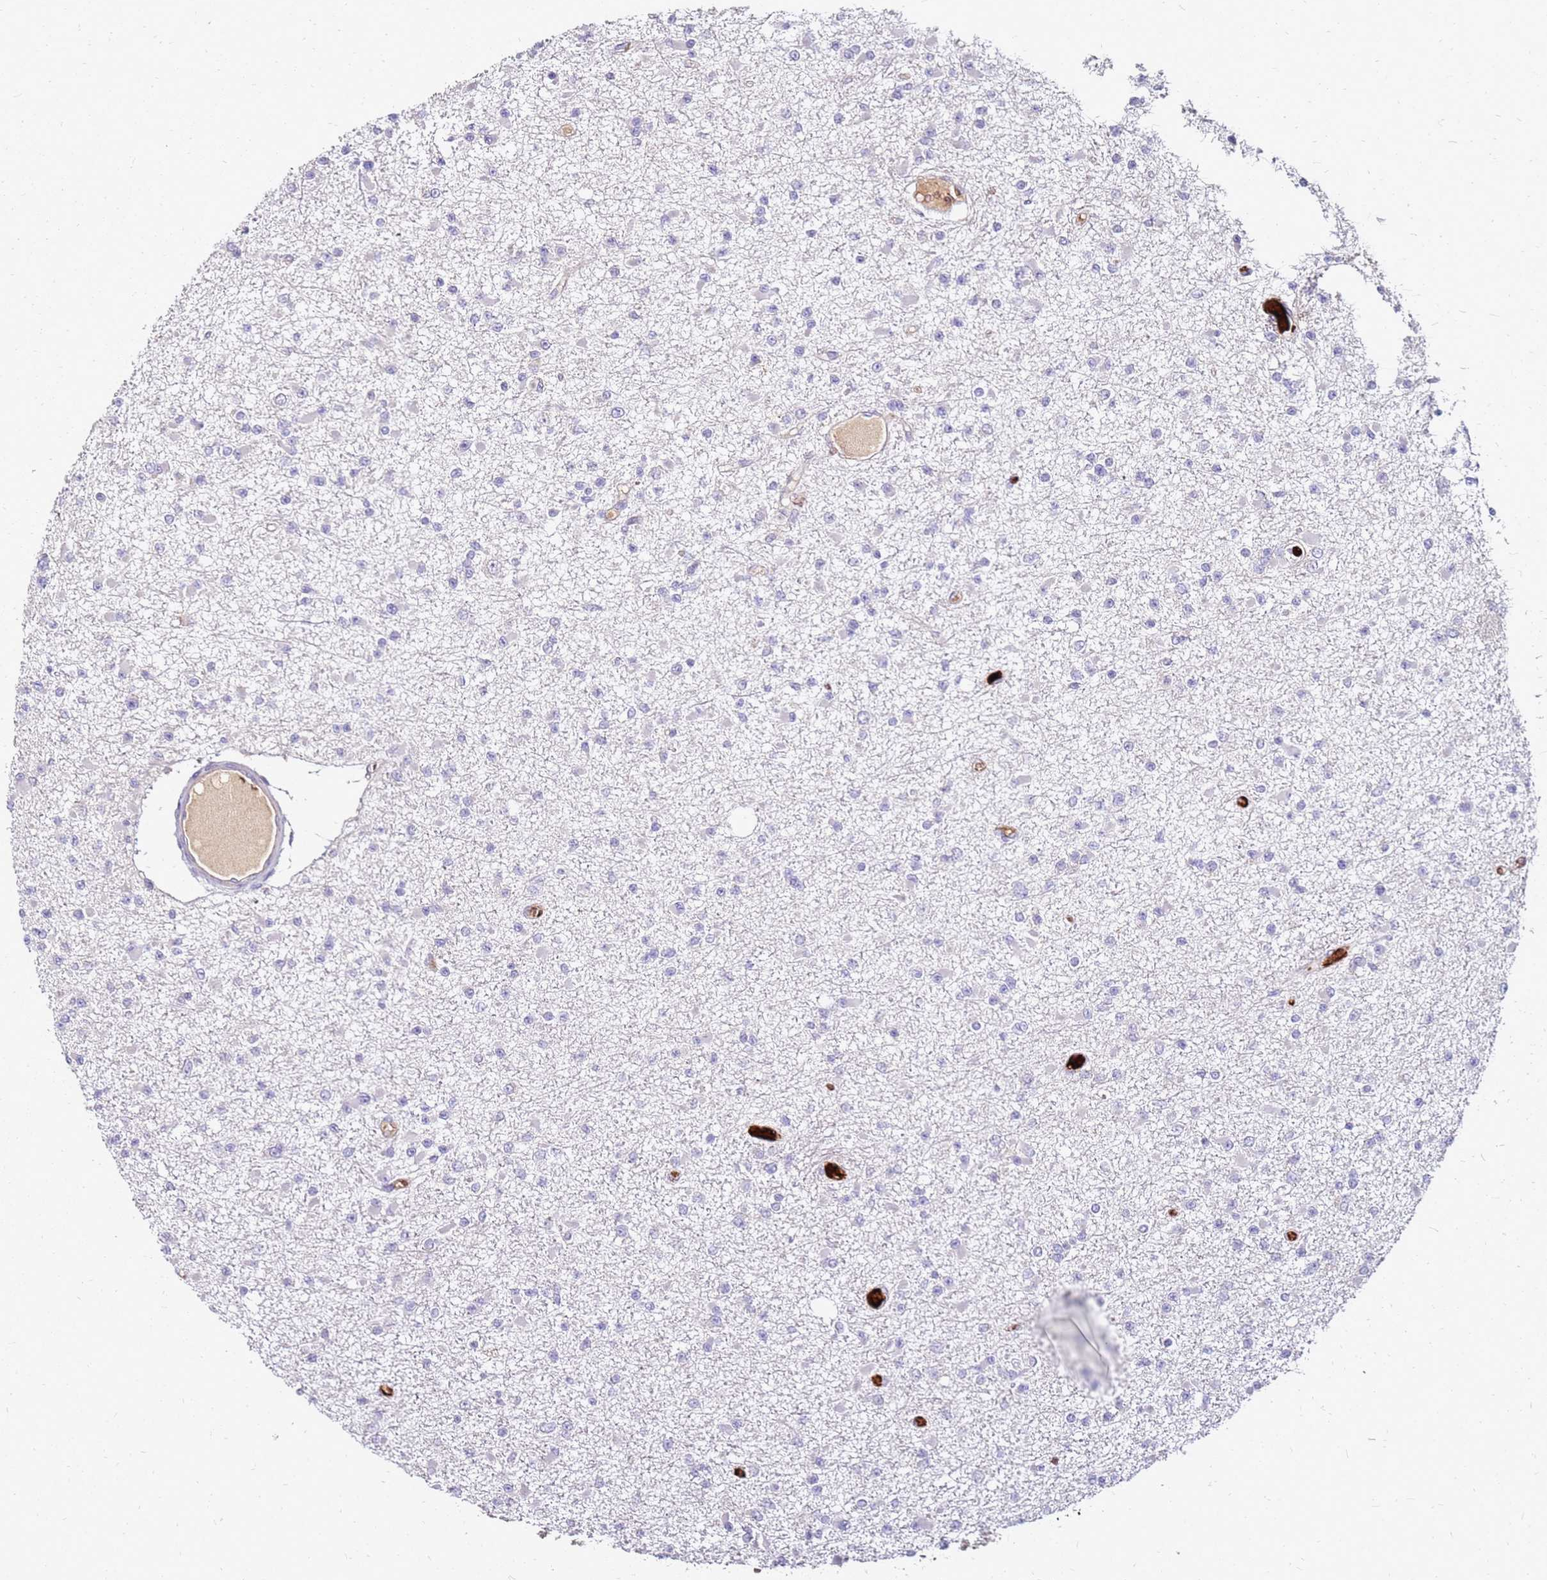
{"staining": {"intensity": "negative", "quantity": "none", "location": "none"}, "tissue": "glioma", "cell_type": "Tumor cells", "image_type": "cancer", "snomed": [{"axis": "morphology", "description": "Glioma, malignant, Low grade"}, {"axis": "topography", "description": "Brain"}], "caption": "Immunohistochemistry (IHC) micrograph of neoplastic tissue: malignant glioma (low-grade) stained with DAB reveals no significant protein positivity in tumor cells. (DAB immunohistochemistry (IHC) visualized using brightfield microscopy, high magnification).", "gene": "RNF11", "patient": {"sex": "female", "age": 22}}